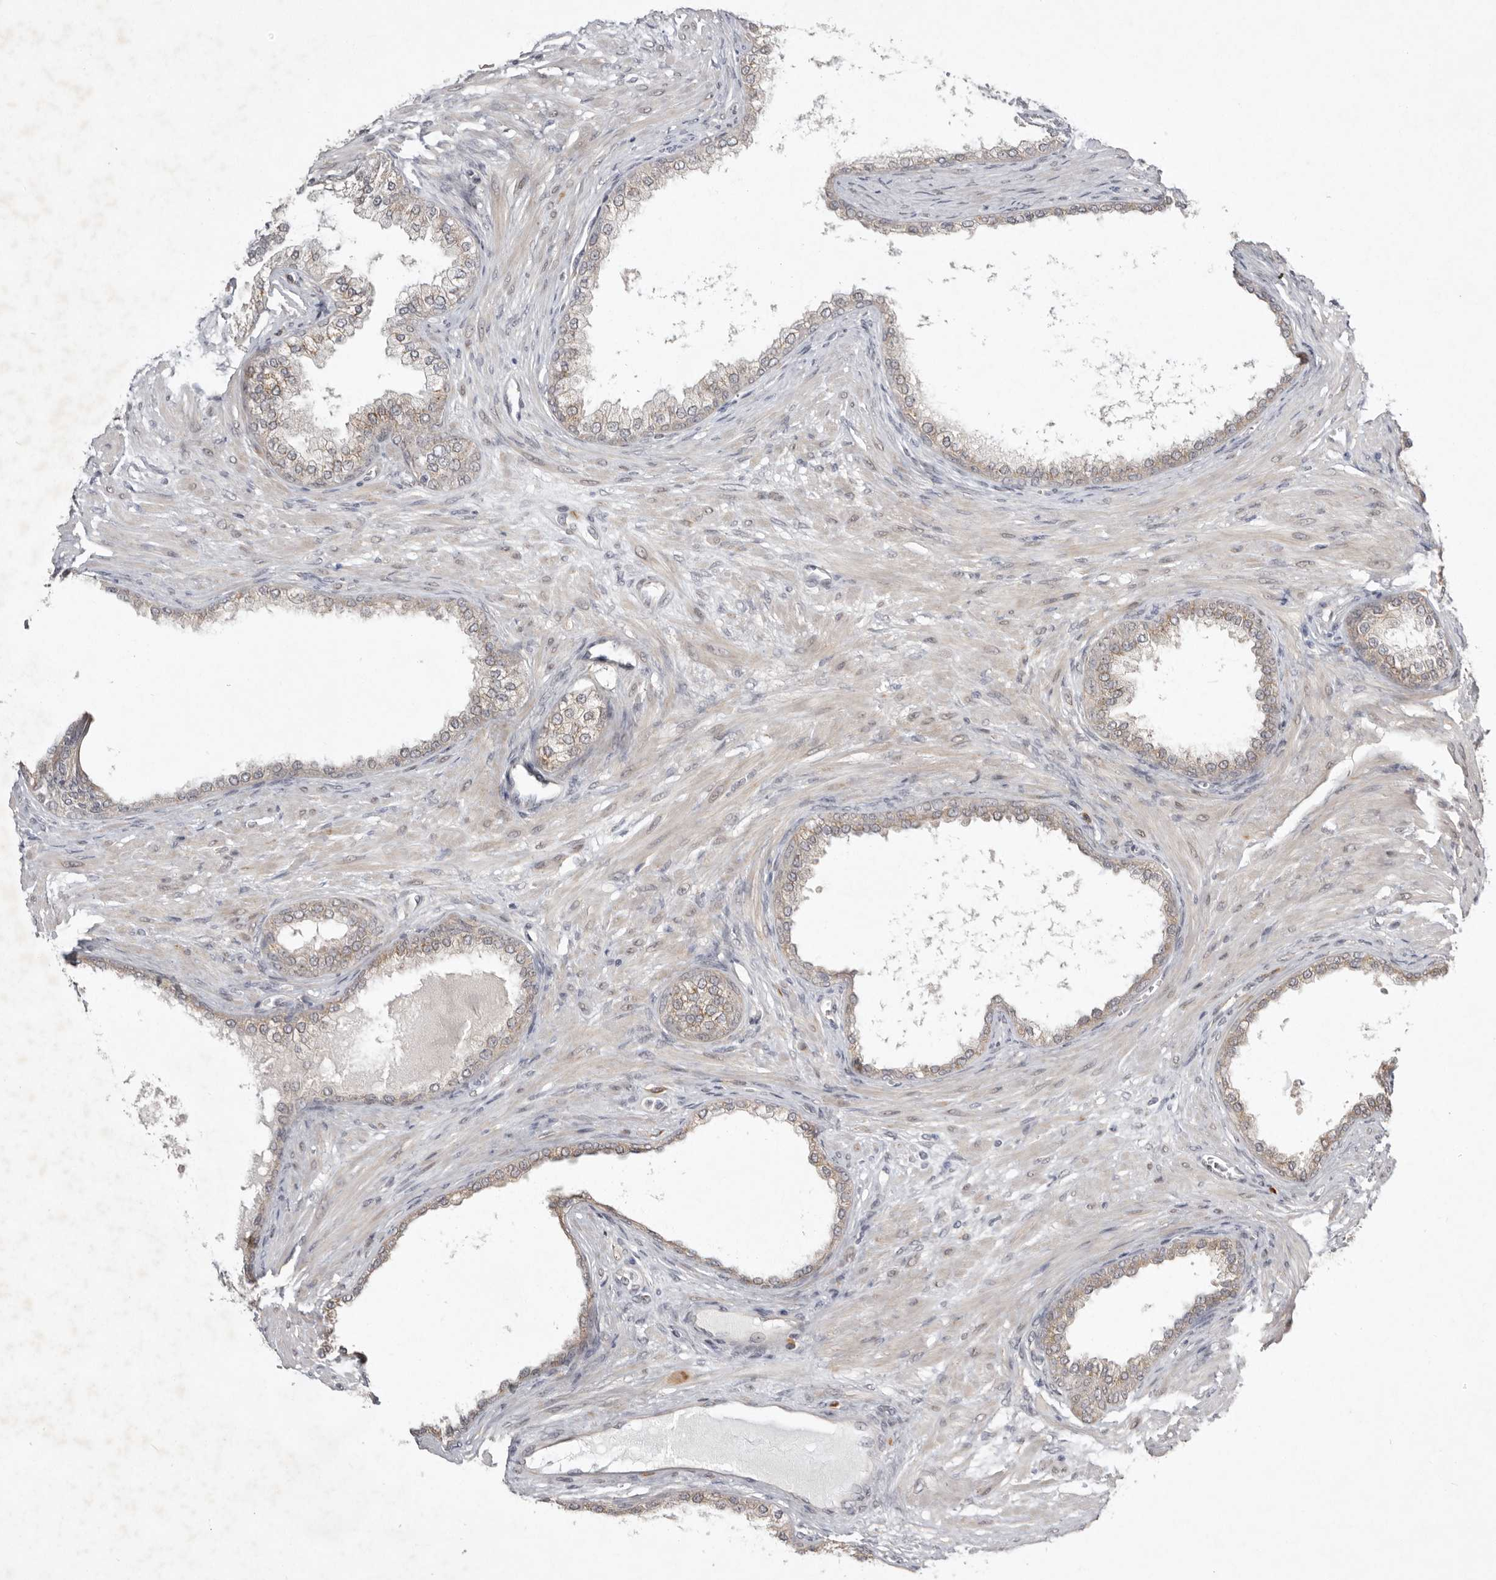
{"staining": {"intensity": "weak", "quantity": ">75%", "location": "cytoplasmic/membranous"}, "tissue": "prostate cancer", "cell_type": "Tumor cells", "image_type": "cancer", "snomed": [{"axis": "morphology", "description": "Normal tissue, NOS"}, {"axis": "morphology", "description": "Adenocarcinoma, Low grade"}, {"axis": "topography", "description": "Prostate"}, {"axis": "topography", "description": "Peripheral nerve tissue"}], "caption": "High-power microscopy captured an IHC image of prostate adenocarcinoma (low-grade), revealing weak cytoplasmic/membranous expression in about >75% of tumor cells. (DAB (3,3'-diaminobenzidine) = brown stain, brightfield microscopy at high magnification).", "gene": "NSUN4", "patient": {"sex": "male", "age": 71}}